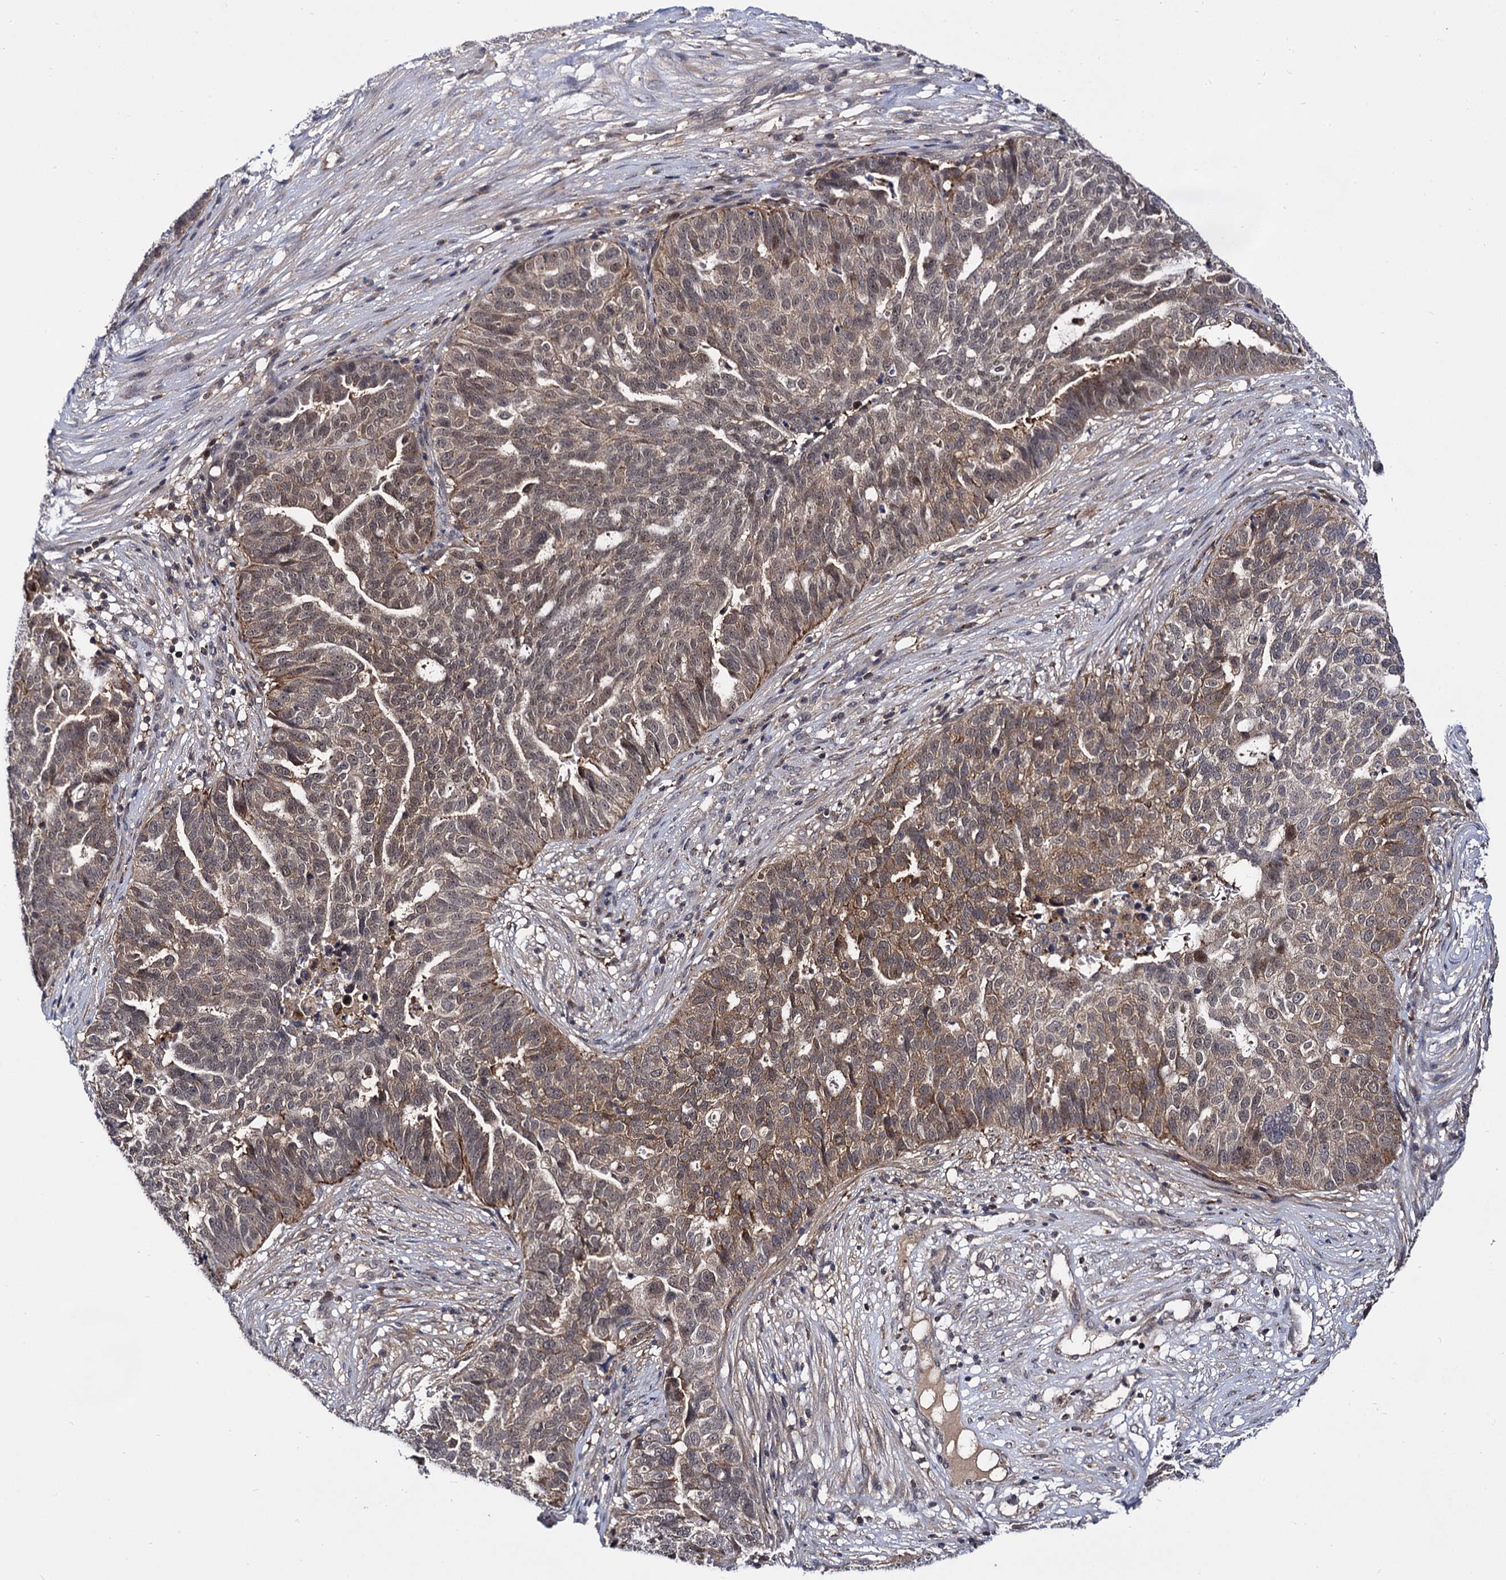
{"staining": {"intensity": "moderate", "quantity": "<25%", "location": "cytoplasmic/membranous"}, "tissue": "ovarian cancer", "cell_type": "Tumor cells", "image_type": "cancer", "snomed": [{"axis": "morphology", "description": "Cystadenocarcinoma, serous, NOS"}, {"axis": "topography", "description": "Ovary"}], "caption": "IHC (DAB (3,3'-diaminobenzidine)) staining of ovarian cancer displays moderate cytoplasmic/membranous protein staining in about <25% of tumor cells.", "gene": "MICAL2", "patient": {"sex": "female", "age": 59}}